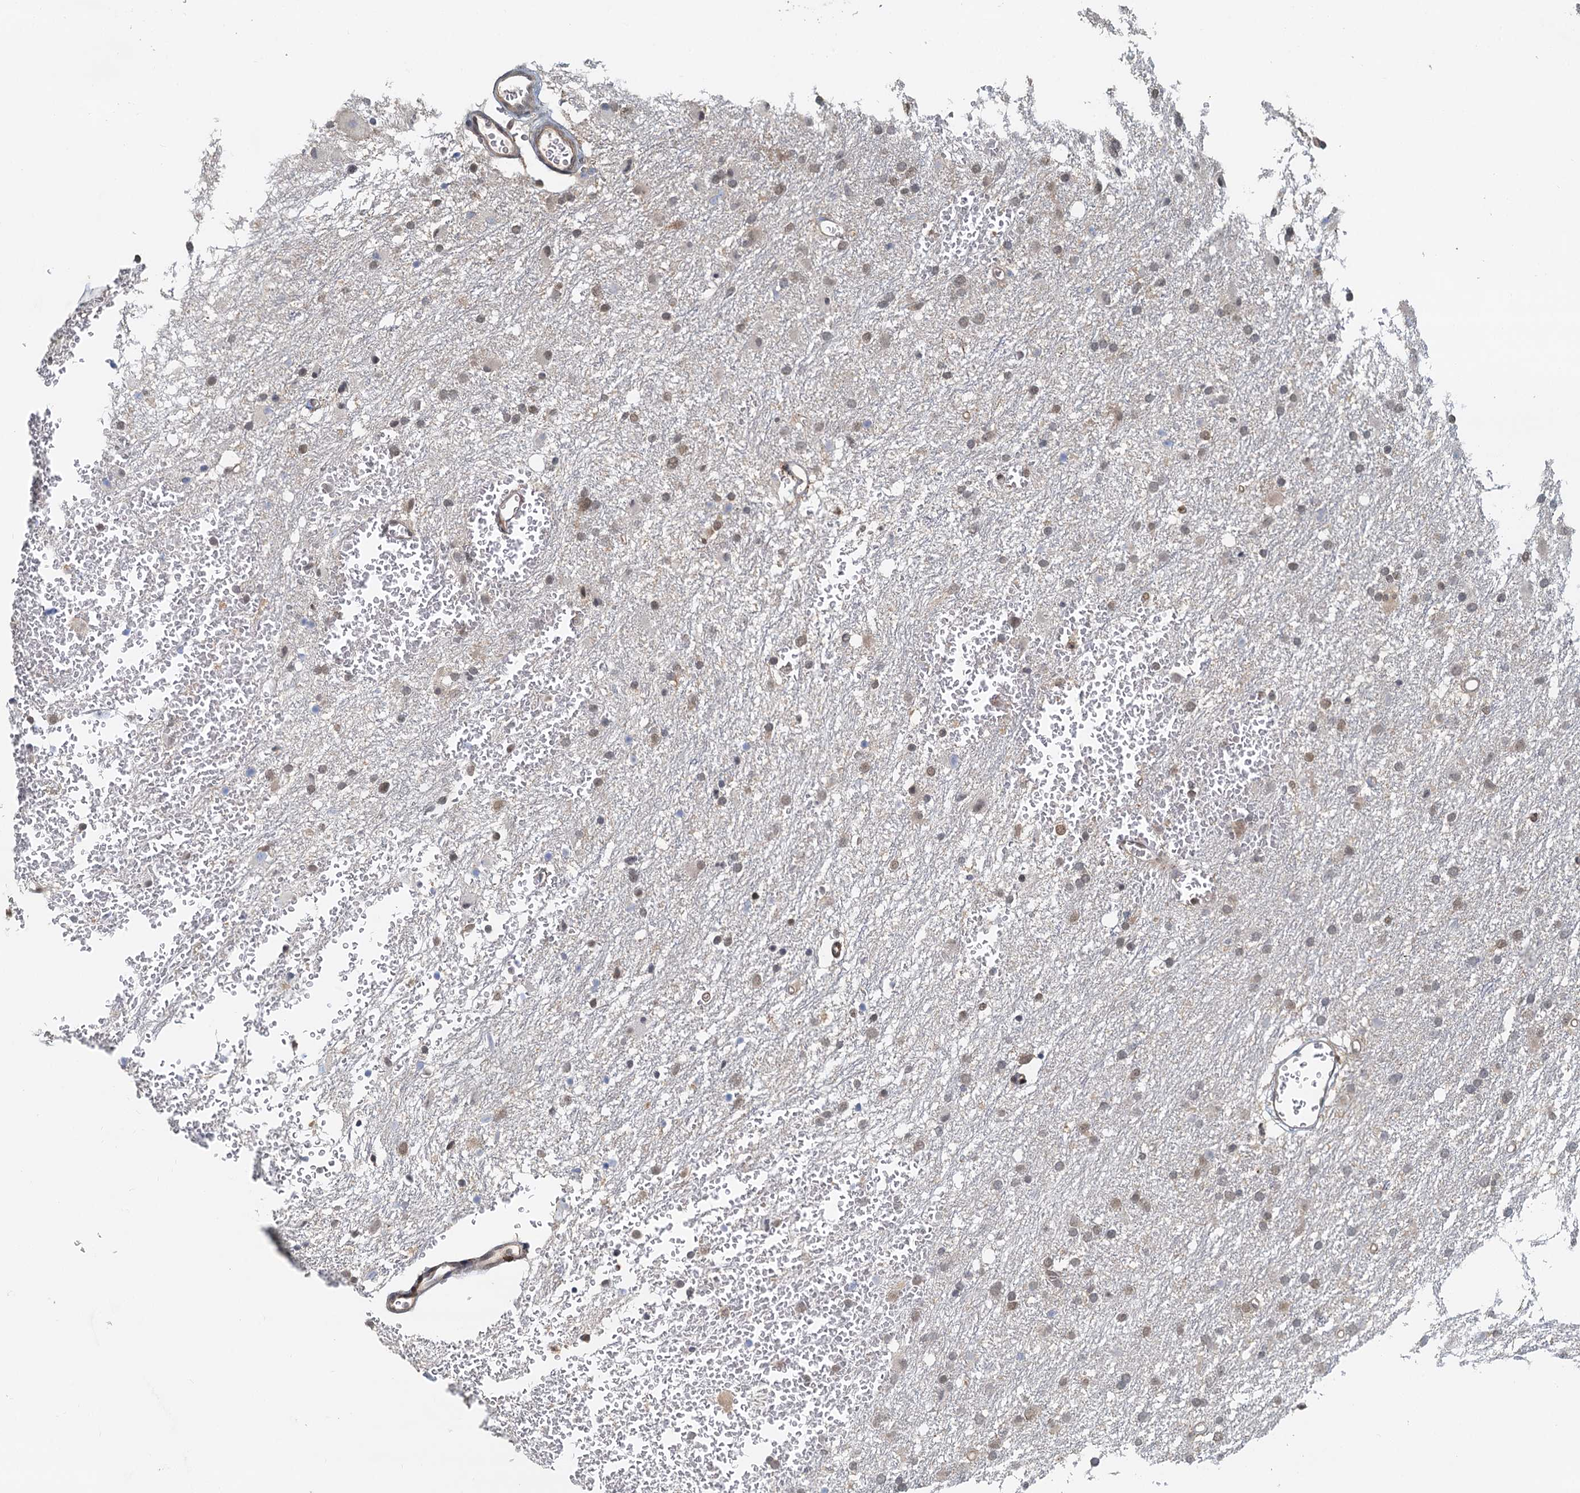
{"staining": {"intensity": "weak", "quantity": "<25%", "location": "cytoplasmic/membranous,nuclear"}, "tissue": "glioma", "cell_type": "Tumor cells", "image_type": "cancer", "snomed": [{"axis": "morphology", "description": "Glioma, malignant, High grade"}, {"axis": "topography", "description": "Cerebral cortex"}], "caption": "This is a photomicrograph of immunohistochemistry staining of malignant high-grade glioma, which shows no staining in tumor cells. The staining was performed using DAB to visualize the protein expression in brown, while the nuclei were stained in blue with hematoxylin (Magnification: 20x).", "gene": "SPINDOC", "patient": {"sex": "female", "age": 36}}